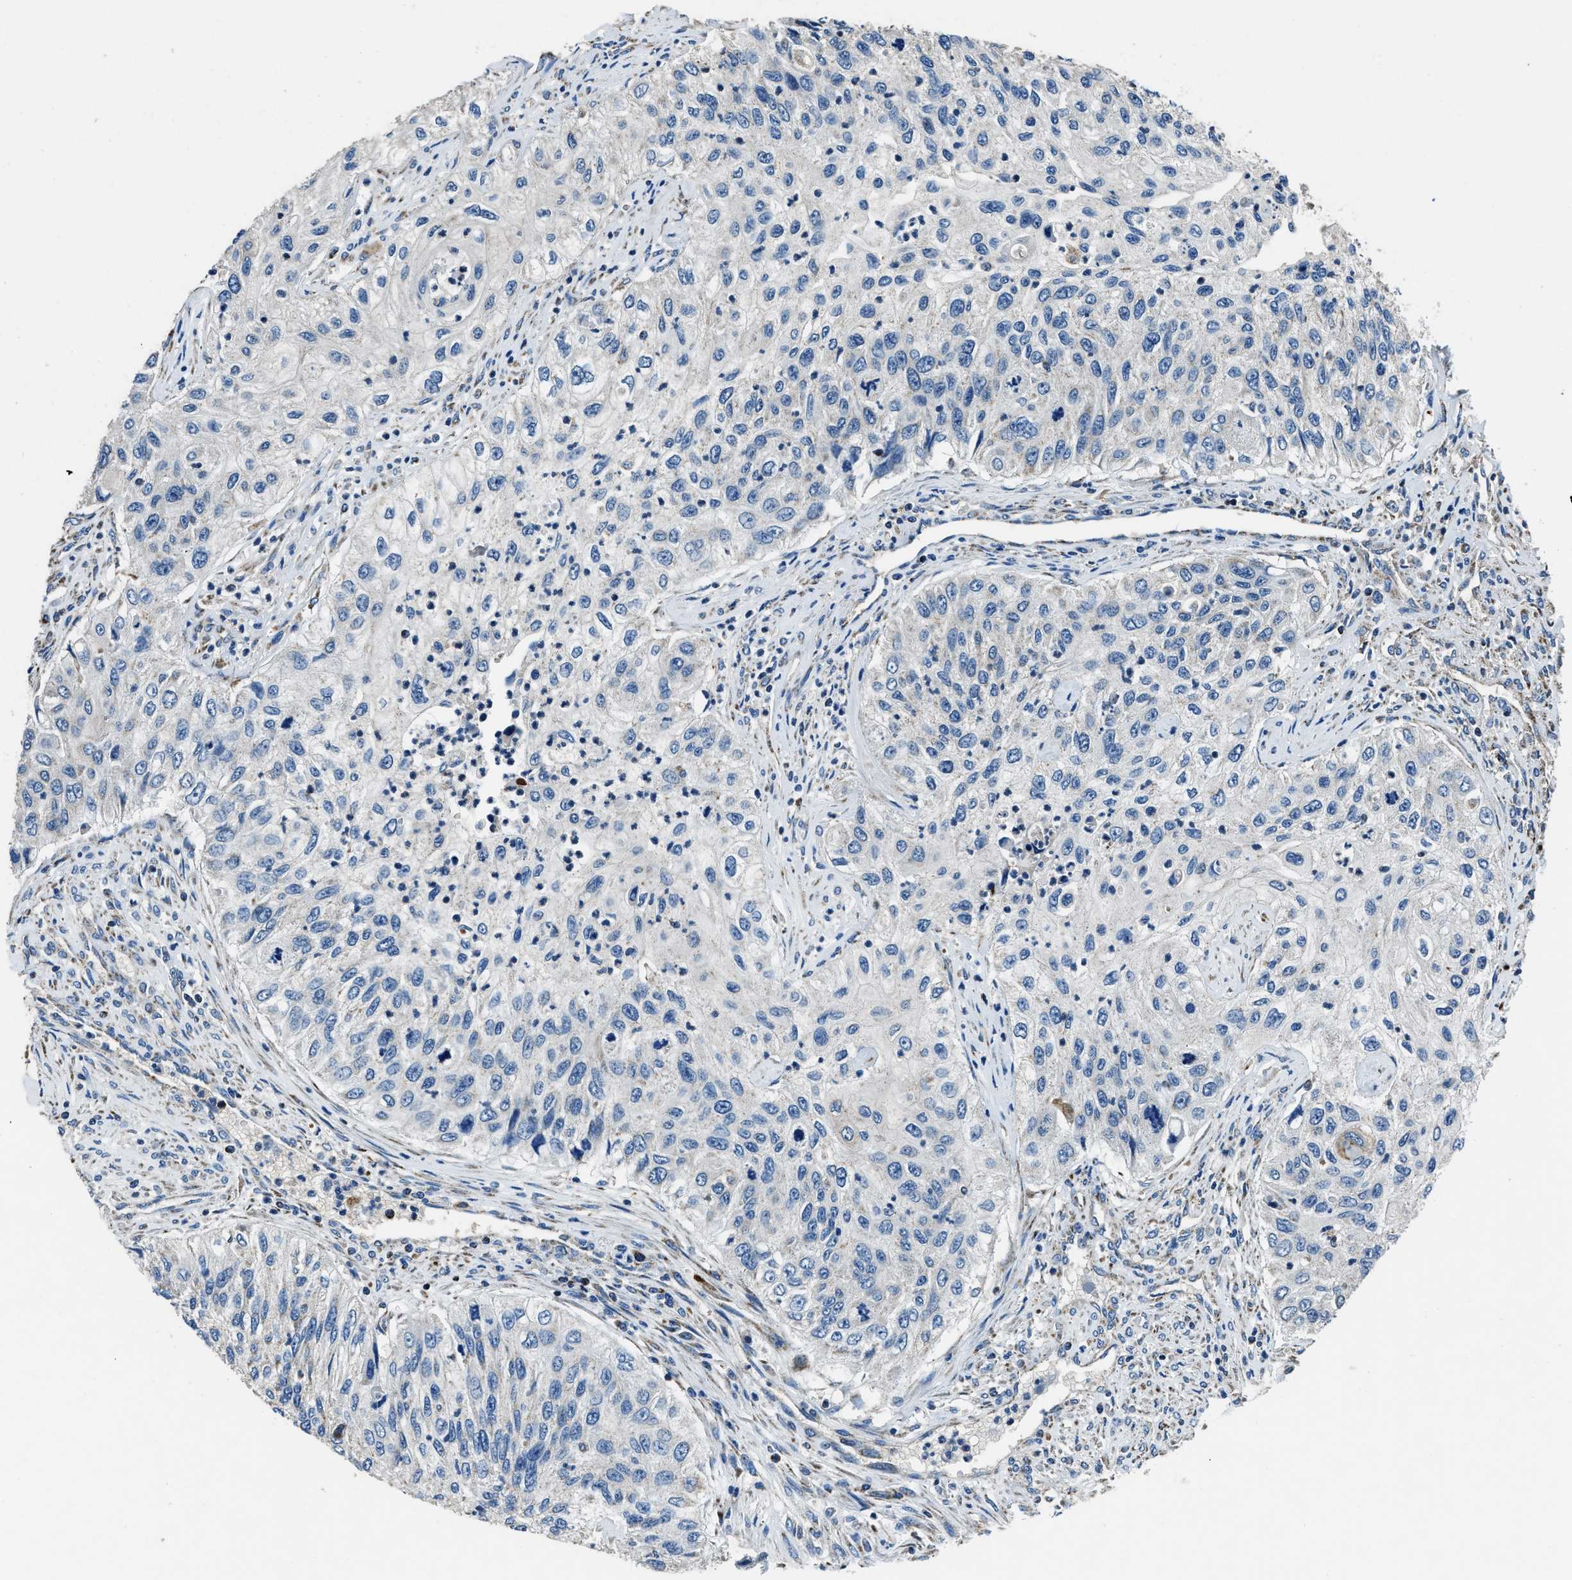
{"staining": {"intensity": "negative", "quantity": "none", "location": "none"}, "tissue": "urothelial cancer", "cell_type": "Tumor cells", "image_type": "cancer", "snomed": [{"axis": "morphology", "description": "Urothelial carcinoma, High grade"}, {"axis": "topography", "description": "Urinary bladder"}], "caption": "This is a histopathology image of immunohistochemistry (IHC) staining of urothelial cancer, which shows no positivity in tumor cells. (DAB immunohistochemistry (IHC) with hematoxylin counter stain).", "gene": "OGDH", "patient": {"sex": "female", "age": 60}}